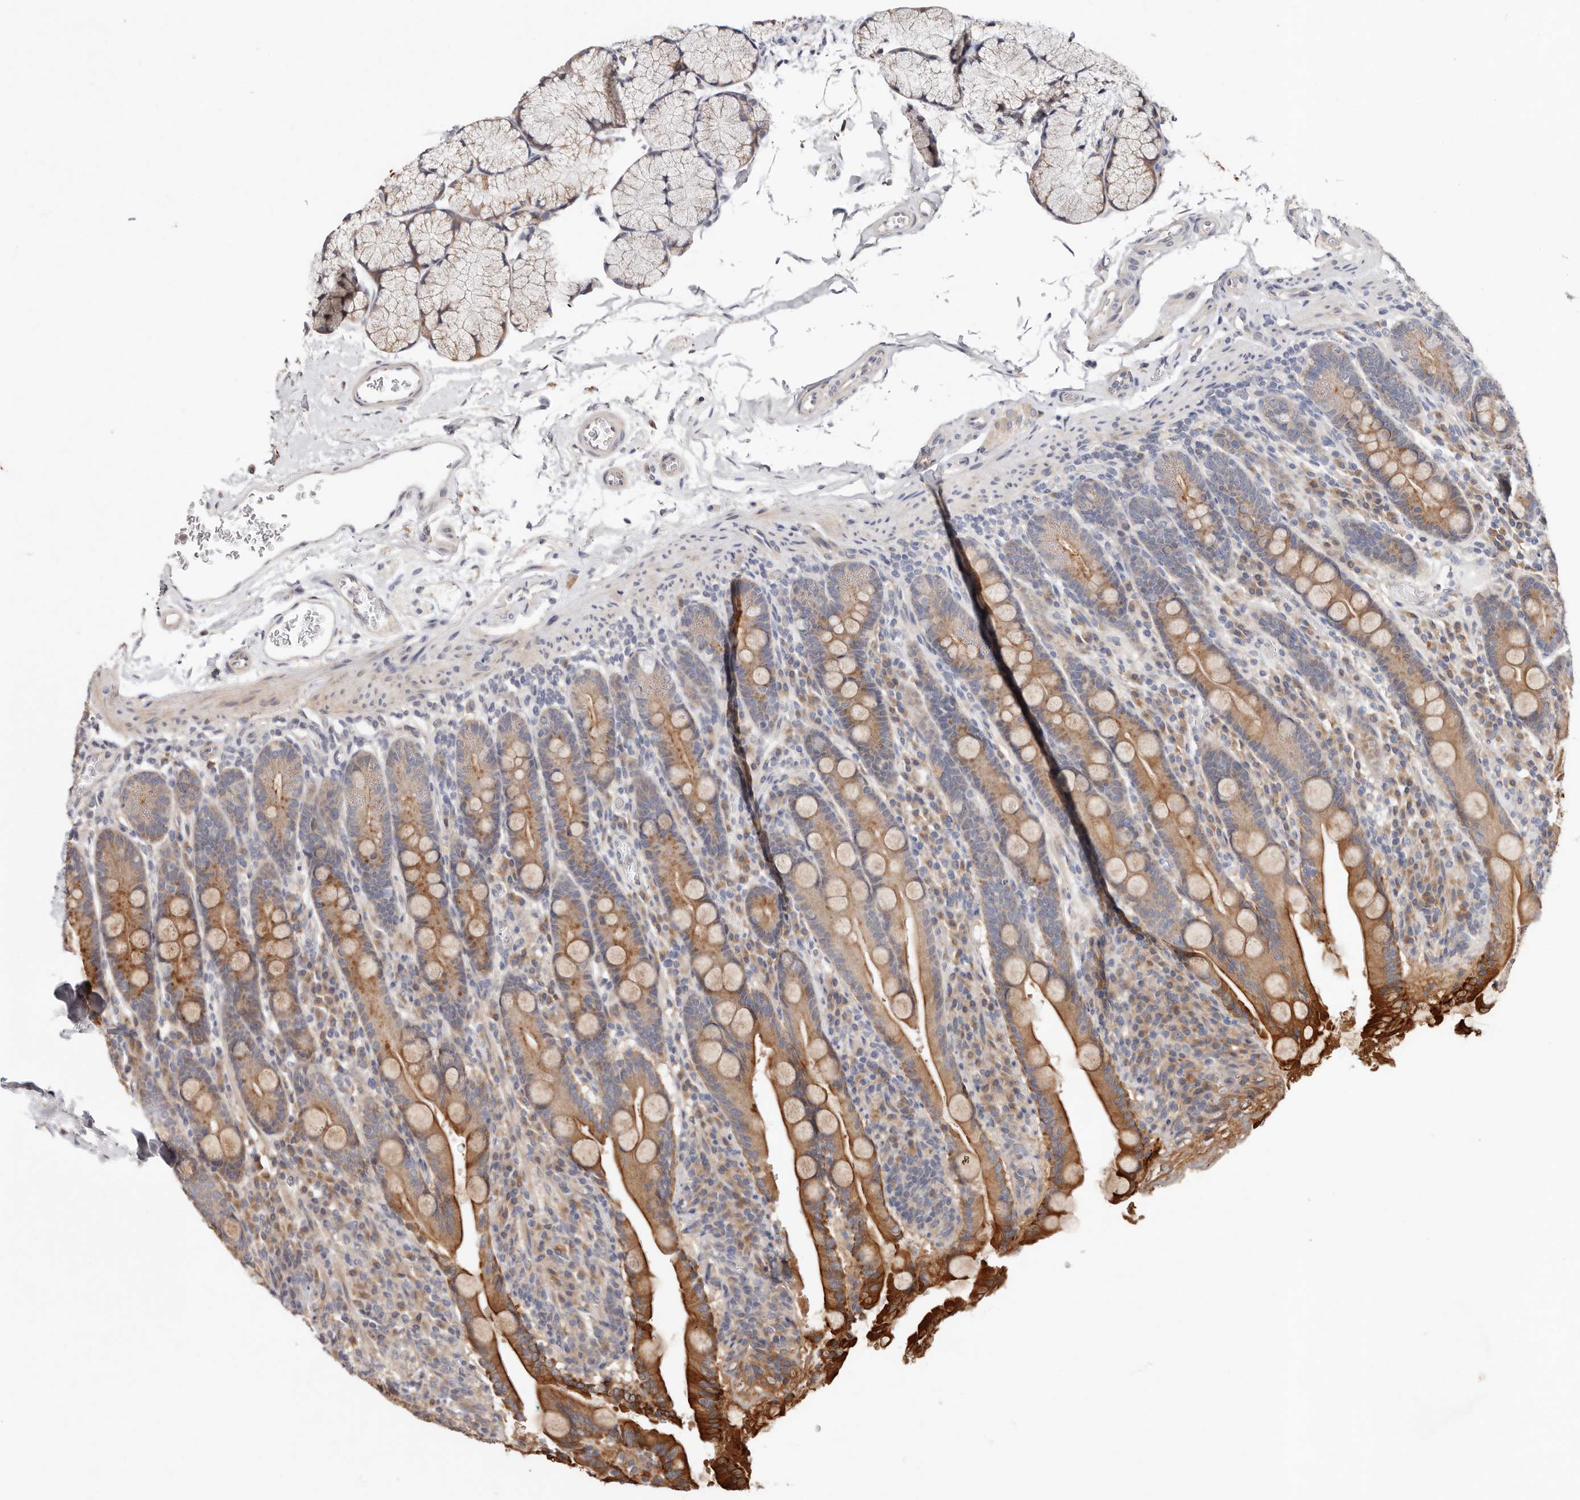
{"staining": {"intensity": "strong", "quantity": ">75%", "location": "cytoplasmic/membranous"}, "tissue": "duodenum", "cell_type": "Glandular cells", "image_type": "normal", "snomed": [{"axis": "morphology", "description": "Normal tissue, NOS"}, {"axis": "topography", "description": "Duodenum"}], "caption": "A high amount of strong cytoplasmic/membranous expression is present in approximately >75% of glandular cells in benign duodenum.", "gene": "USP33", "patient": {"sex": "male", "age": 35}}